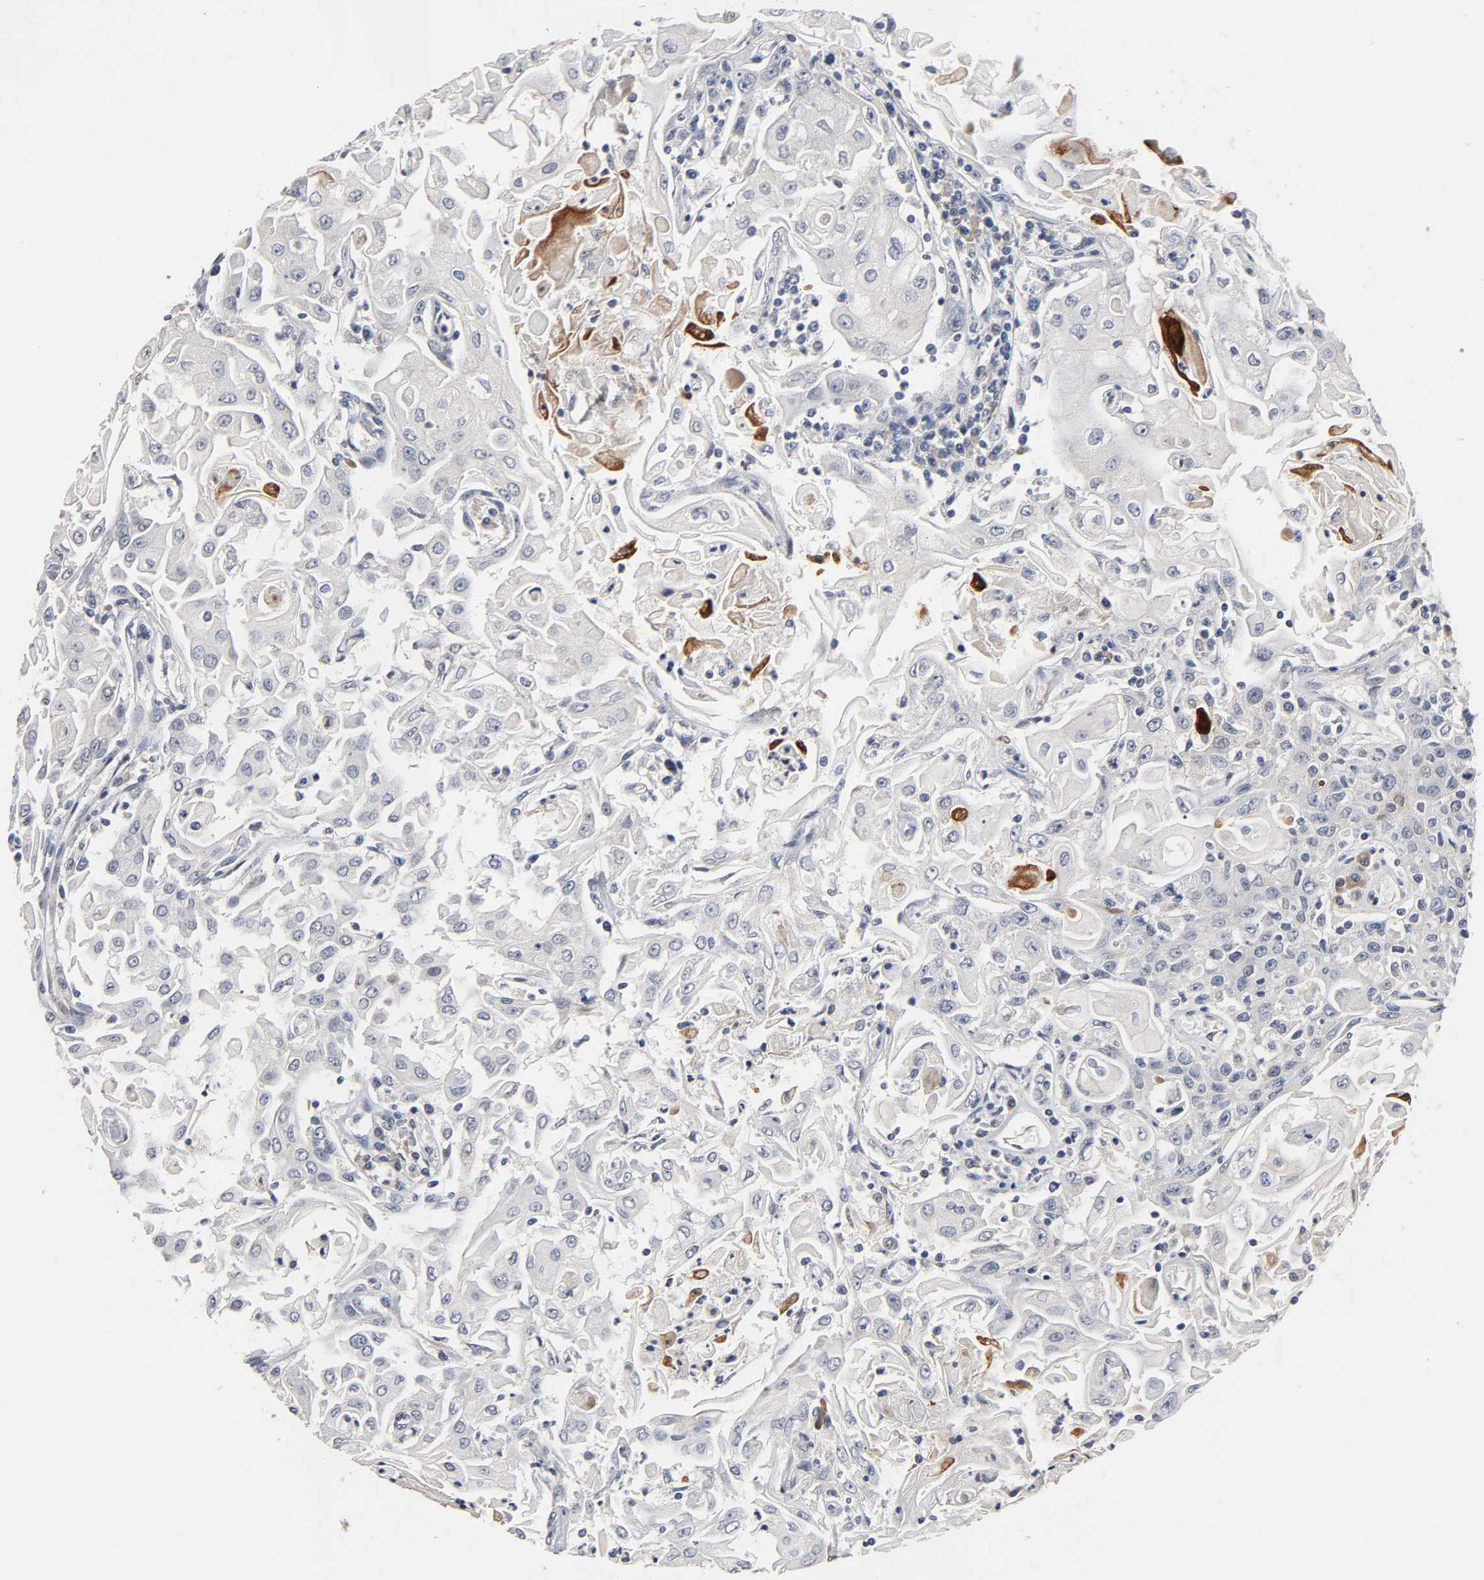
{"staining": {"intensity": "moderate", "quantity": "<25%", "location": "cytoplasmic/membranous"}, "tissue": "head and neck cancer", "cell_type": "Tumor cells", "image_type": "cancer", "snomed": [{"axis": "morphology", "description": "Squamous cell carcinoma, NOS"}, {"axis": "topography", "description": "Oral tissue"}, {"axis": "topography", "description": "Head-Neck"}], "caption": "This photomicrograph reveals squamous cell carcinoma (head and neck) stained with immunohistochemistry (IHC) to label a protein in brown. The cytoplasmic/membranous of tumor cells show moderate positivity for the protein. Nuclei are counter-stained blue.", "gene": "HDLBP", "patient": {"sex": "female", "age": 76}}